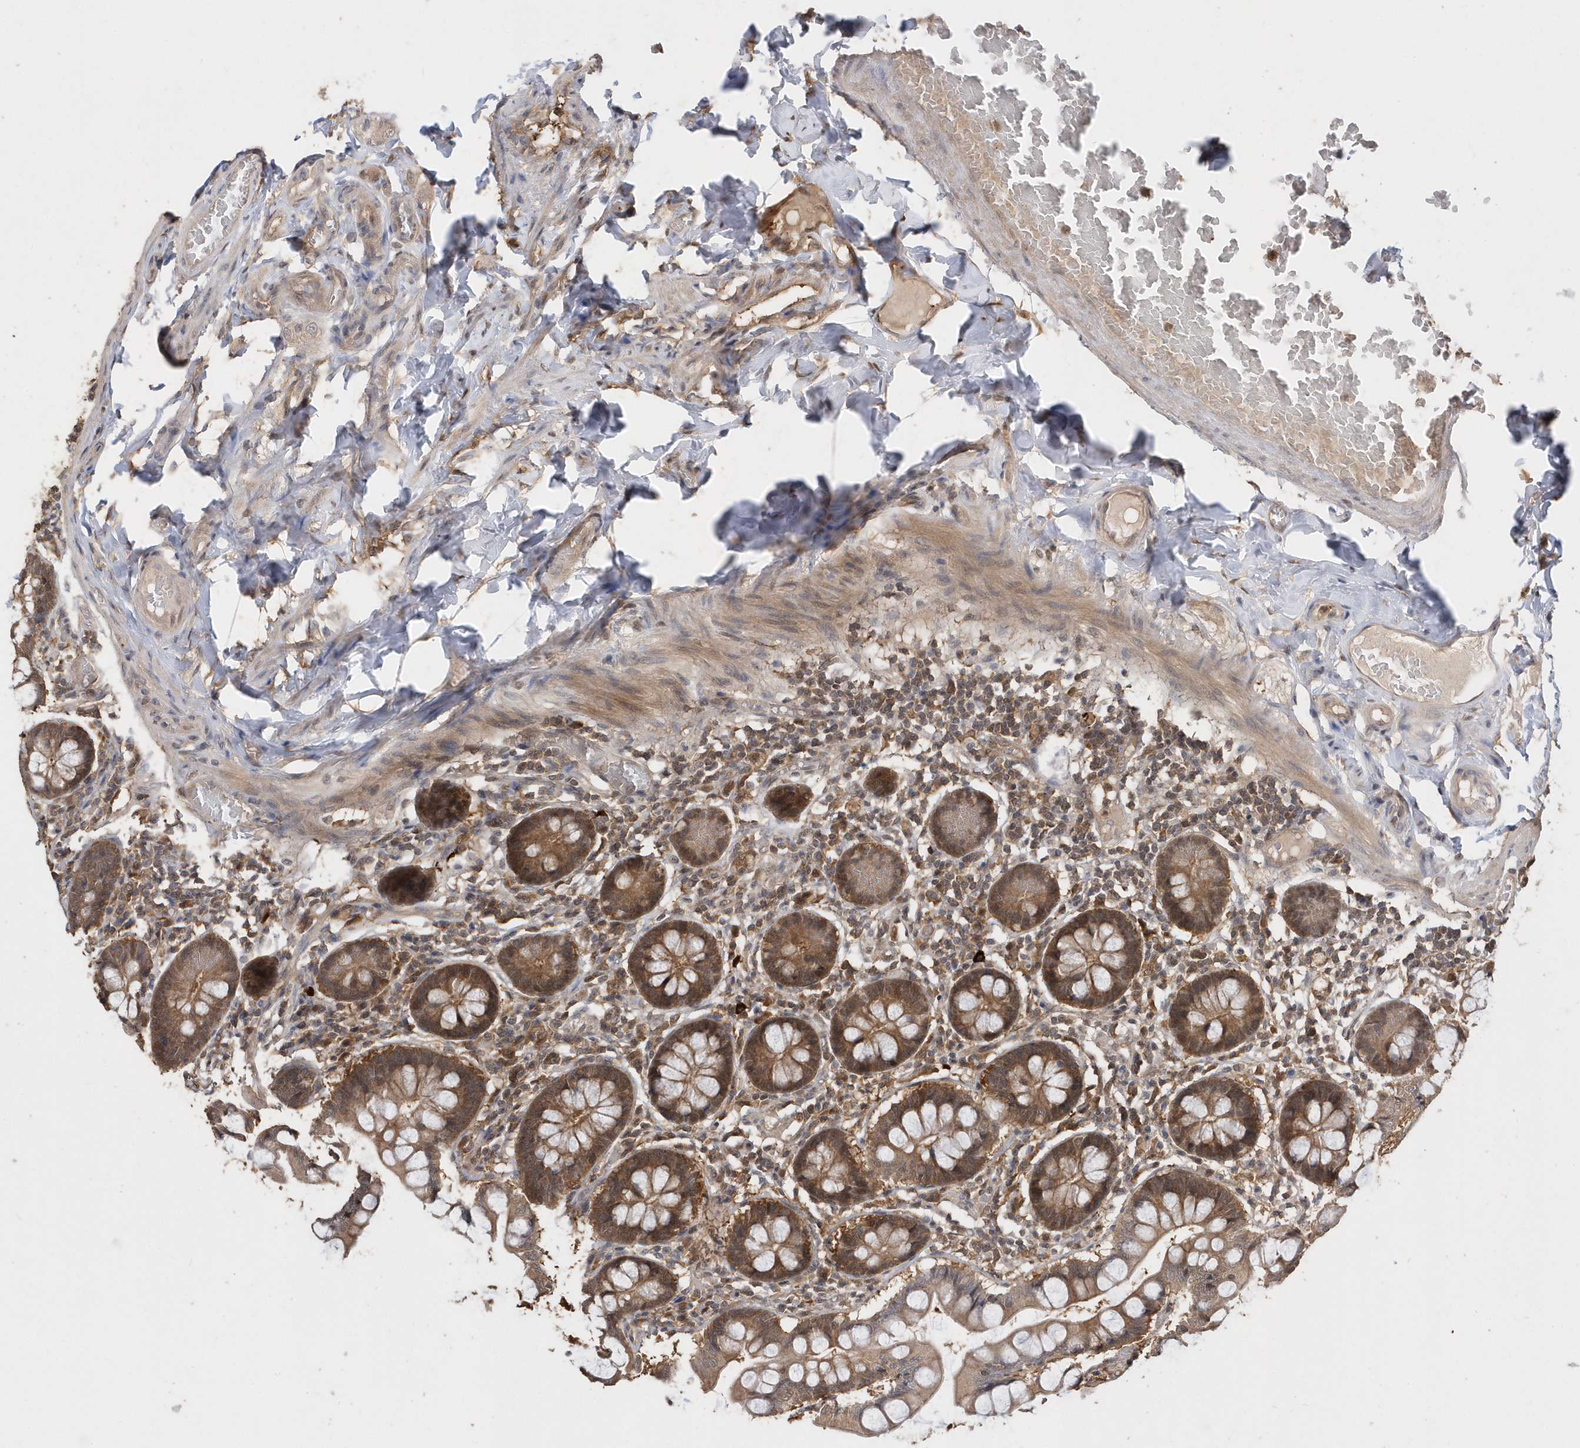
{"staining": {"intensity": "moderate", "quantity": ">75%", "location": "cytoplasmic/membranous"}, "tissue": "small intestine", "cell_type": "Glandular cells", "image_type": "normal", "snomed": [{"axis": "morphology", "description": "Normal tissue, NOS"}, {"axis": "topography", "description": "Small intestine"}], "caption": "Brown immunohistochemical staining in benign human small intestine demonstrates moderate cytoplasmic/membranous positivity in approximately >75% of glandular cells. The staining is performed using DAB (3,3'-diaminobenzidine) brown chromogen to label protein expression. The nuclei are counter-stained blue using hematoxylin.", "gene": "RPEL1", "patient": {"sex": "male", "age": 41}}